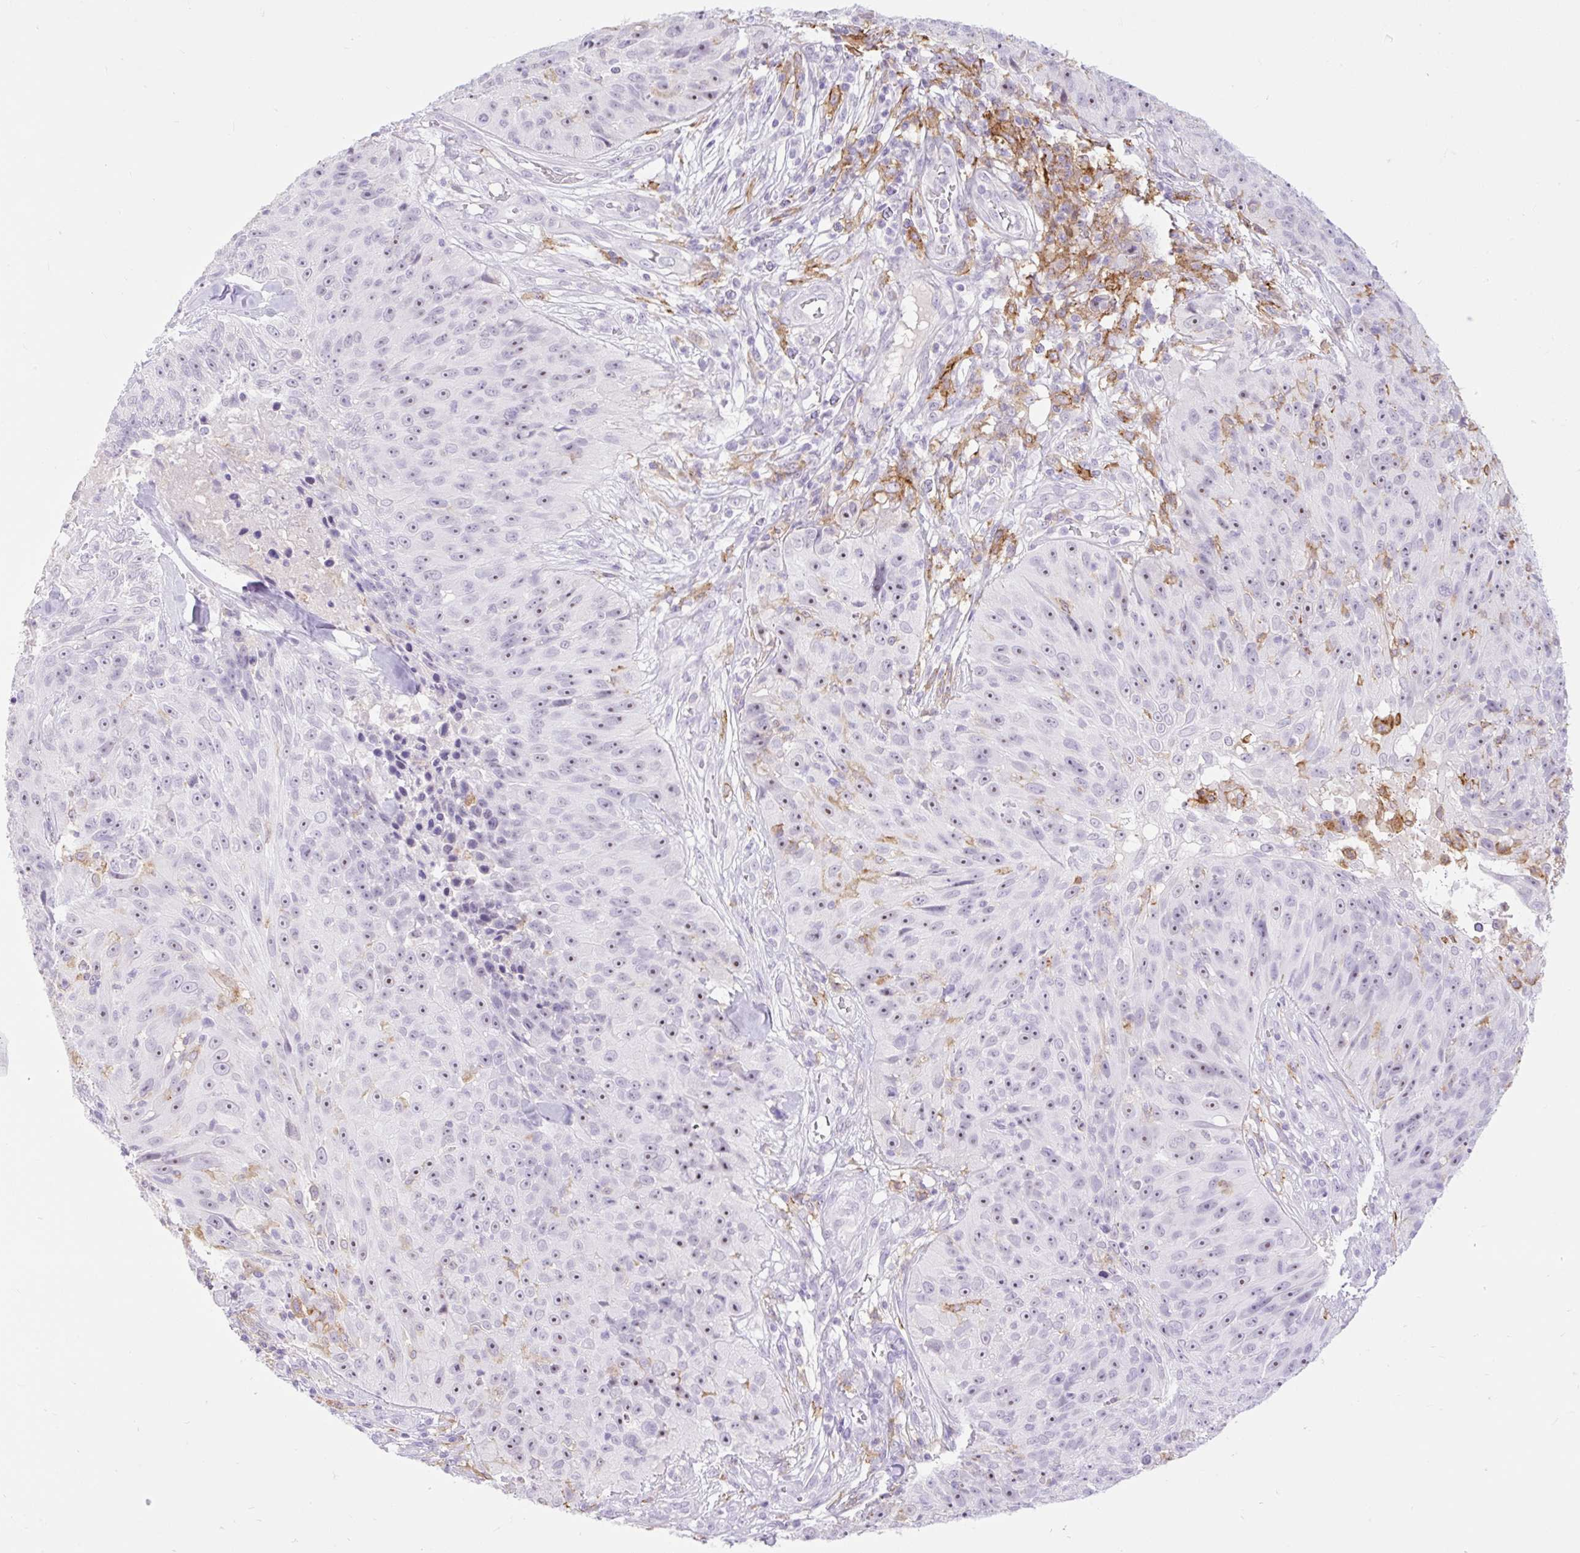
{"staining": {"intensity": "weak", "quantity": "<25%", "location": "nuclear"}, "tissue": "skin cancer", "cell_type": "Tumor cells", "image_type": "cancer", "snomed": [{"axis": "morphology", "description": "Squamous cell carcinoma, NOS"}, {"axis": "topography", "description": "Skin"}], "caption": "Photomicrograph shows no protein expression in tumor cells of skin cancer tissue.", "gene": "SIGLEC1", "patient": {"sex": "female", "age": 87}}